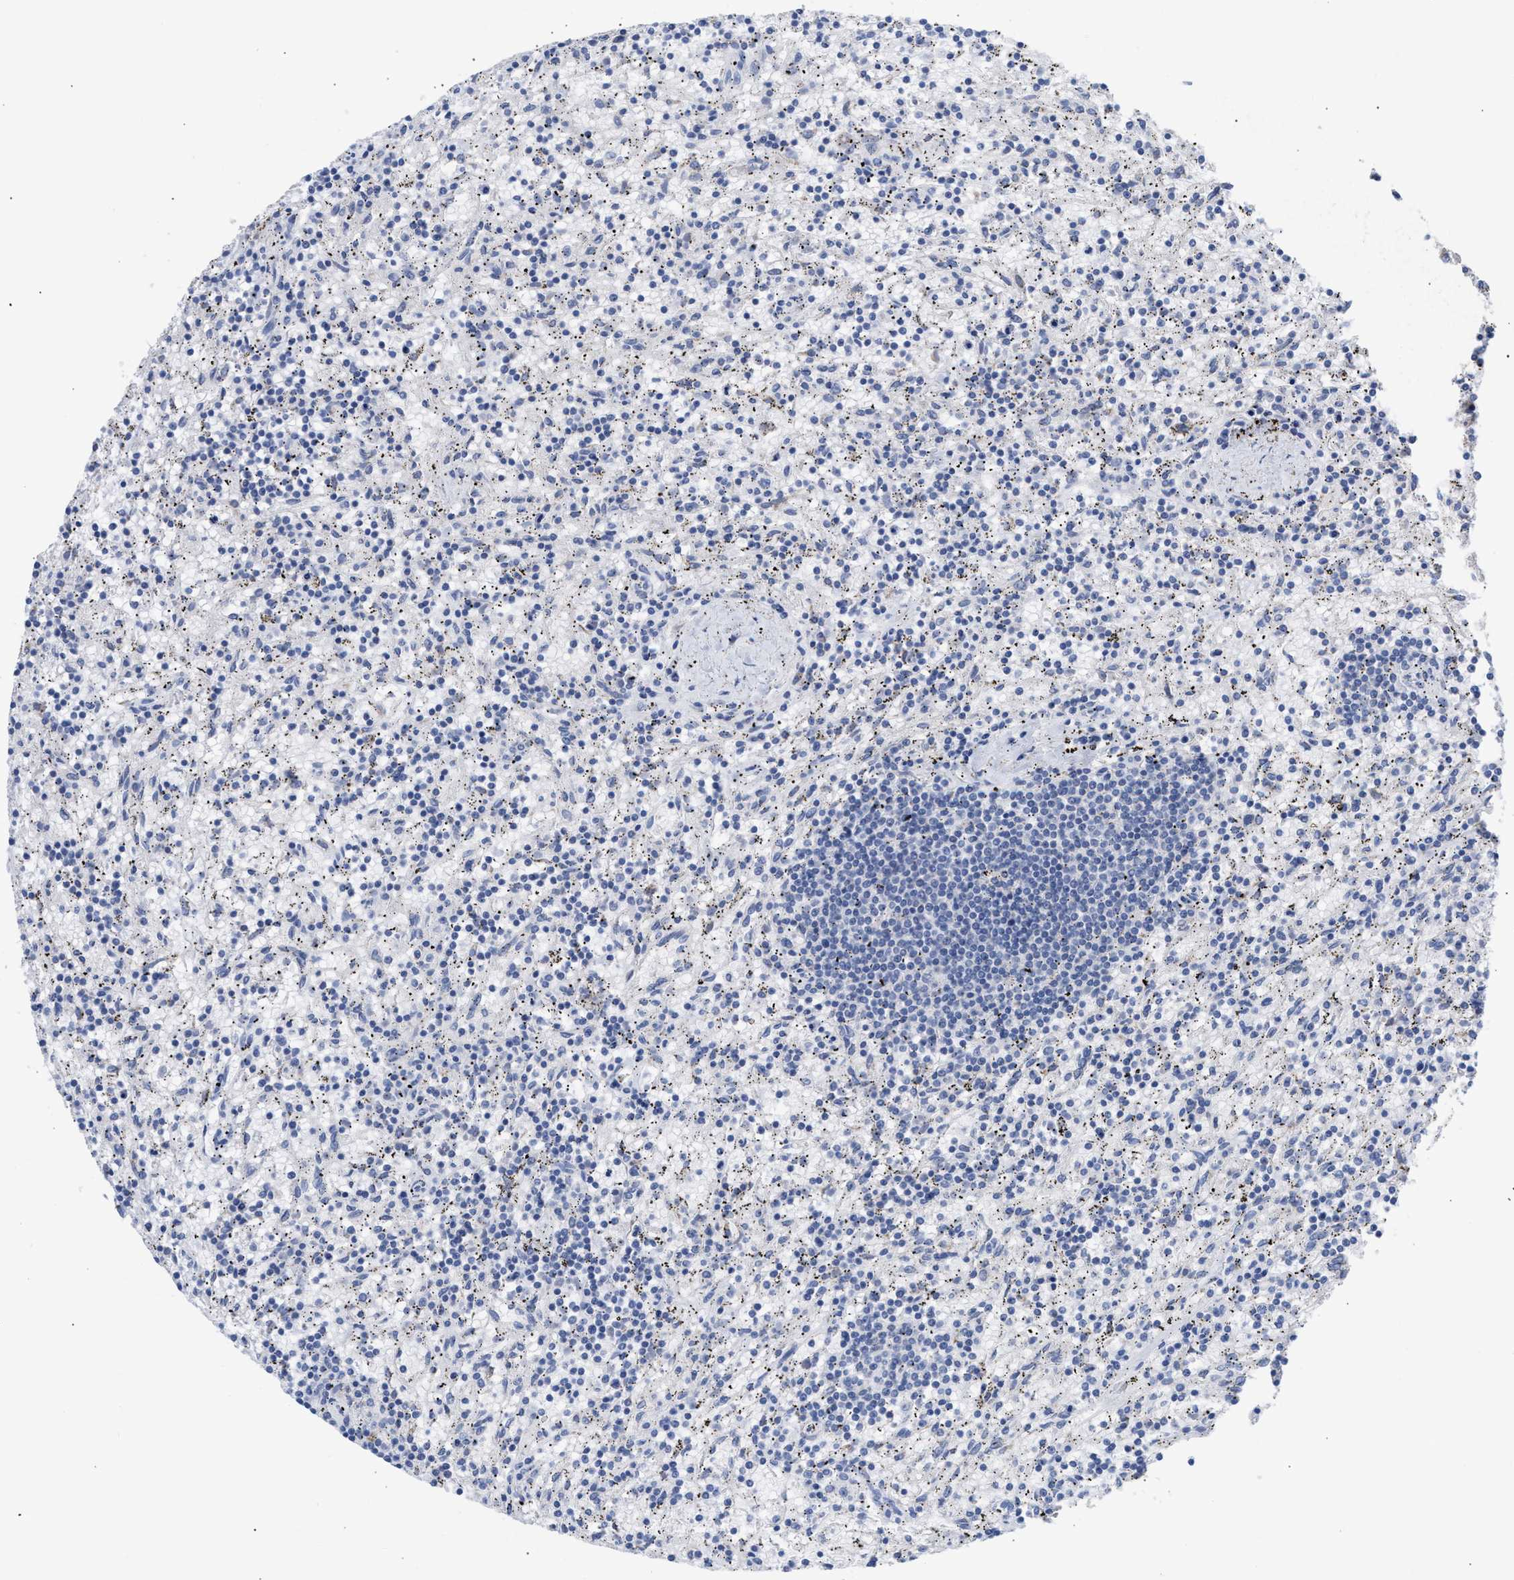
{"staining": {"intensity": "negative", "quantity": "none", "location": "none"}, "tissue": "lymphoma", "cell_type": "Tumor cells", "image_type": "cancer", "snomed": [{"axis": "morphology", "description": "Malignant lymphoma, non-Hodgkin's type, Low grade"}, {"axis": "topography", "description": "Spleen"}], "caption": "The image demonstrates no significant positivity in tumor cells of lymphoma.", "gene": "ACOT13", "patient": {"sex": "male", "age": 76}}